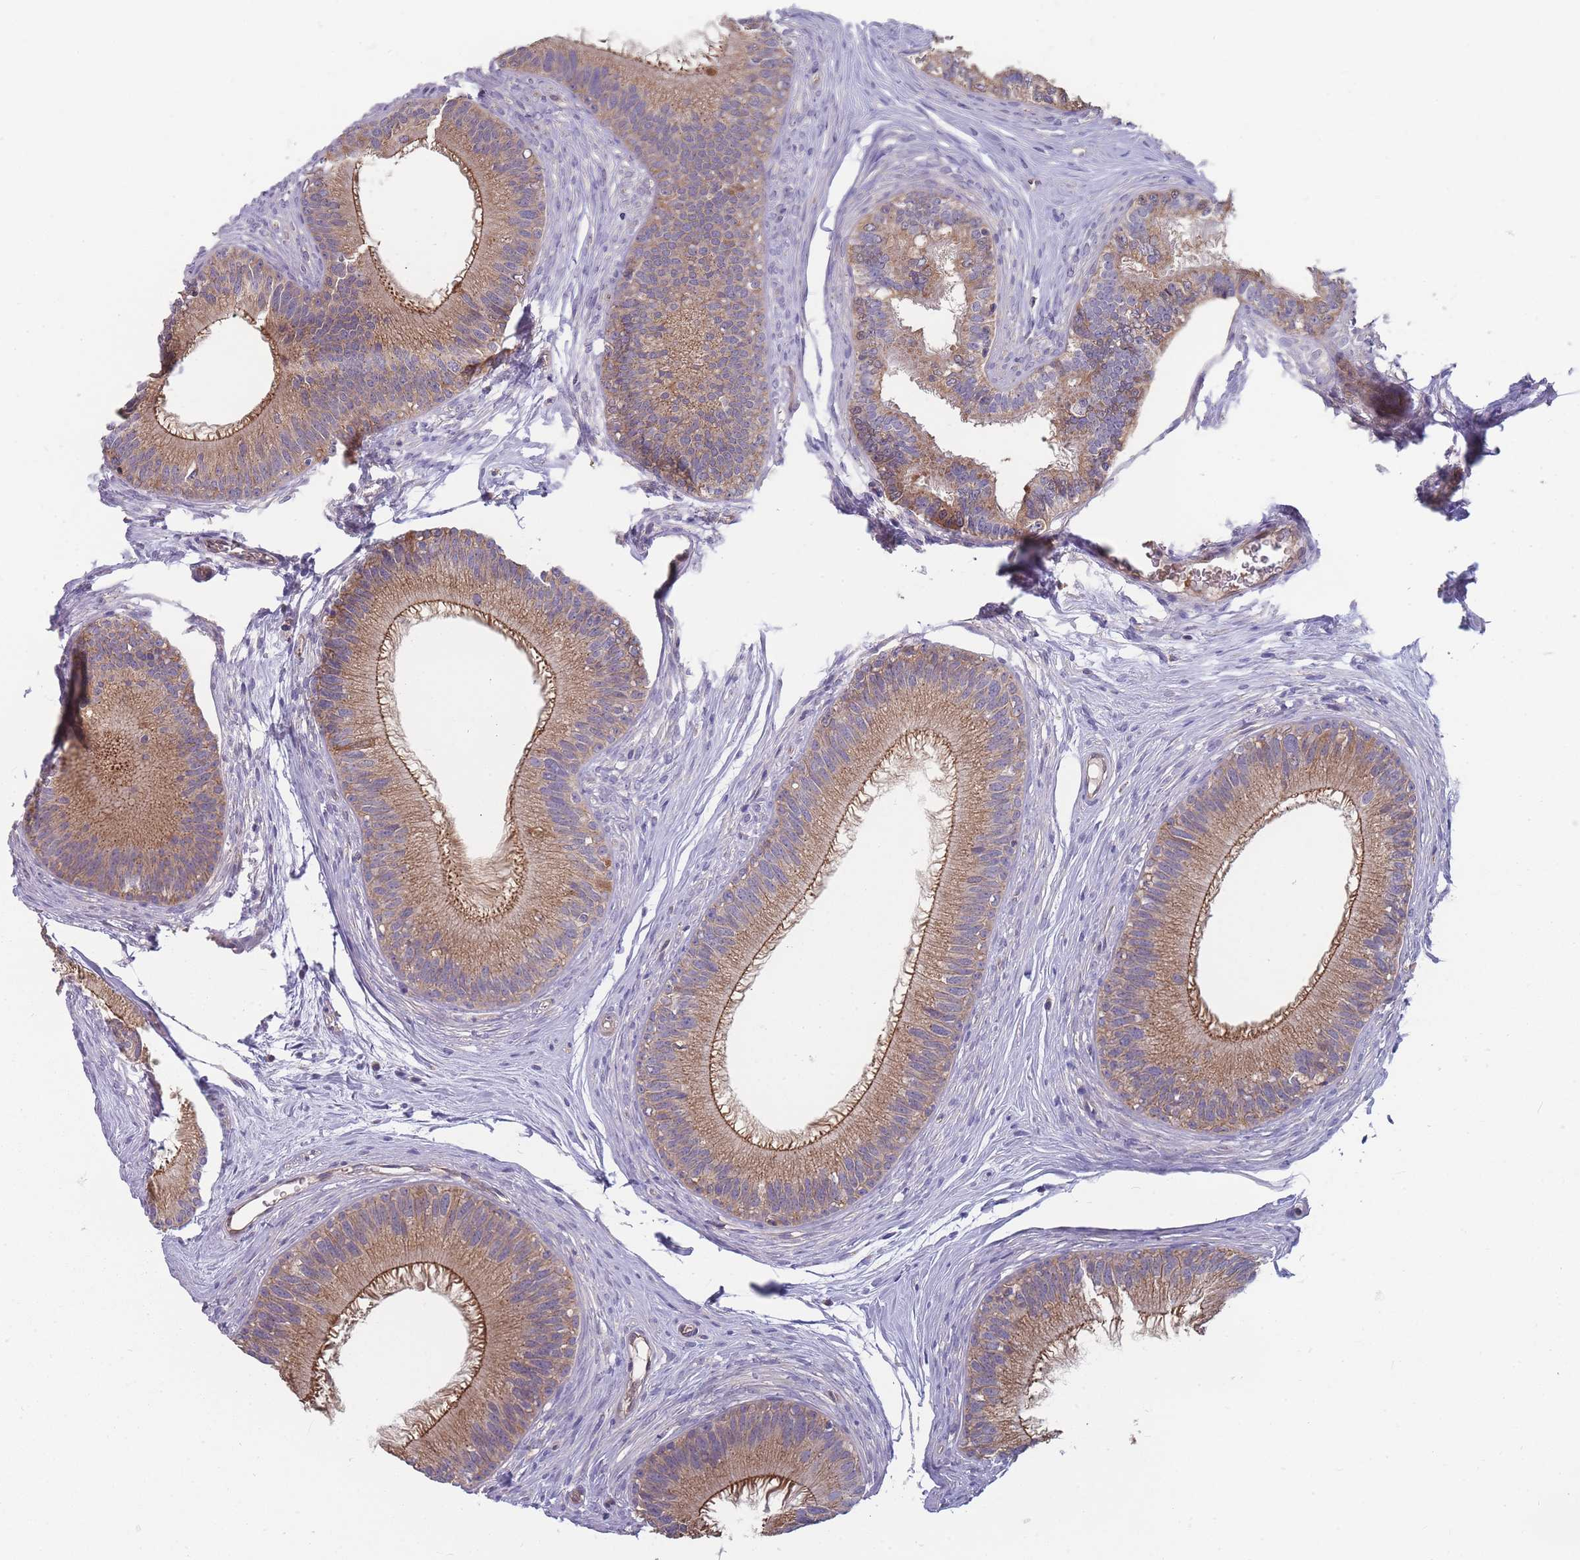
{"staining": {"intensity": "moderate", "quantity": ">75%", "location": "cytoplasmic/membranous"}, "tissue": "epididymis", "cell_type": "Glandular cells", "image_type": "normal", "snomed": [{"axis": "morphology", "description": "Normal tissue, NOS"}, {"axis": "topography", "description": "Epididymis"}], "caption": "Immunohistochemistry of benign human epididymis reveals medium levels of moderate cytoplasmic/membranous positivity in approximately >75% of glandular cells.", "gene": "SLC35B4", "patient": {"sex": "male", "age": 27}}